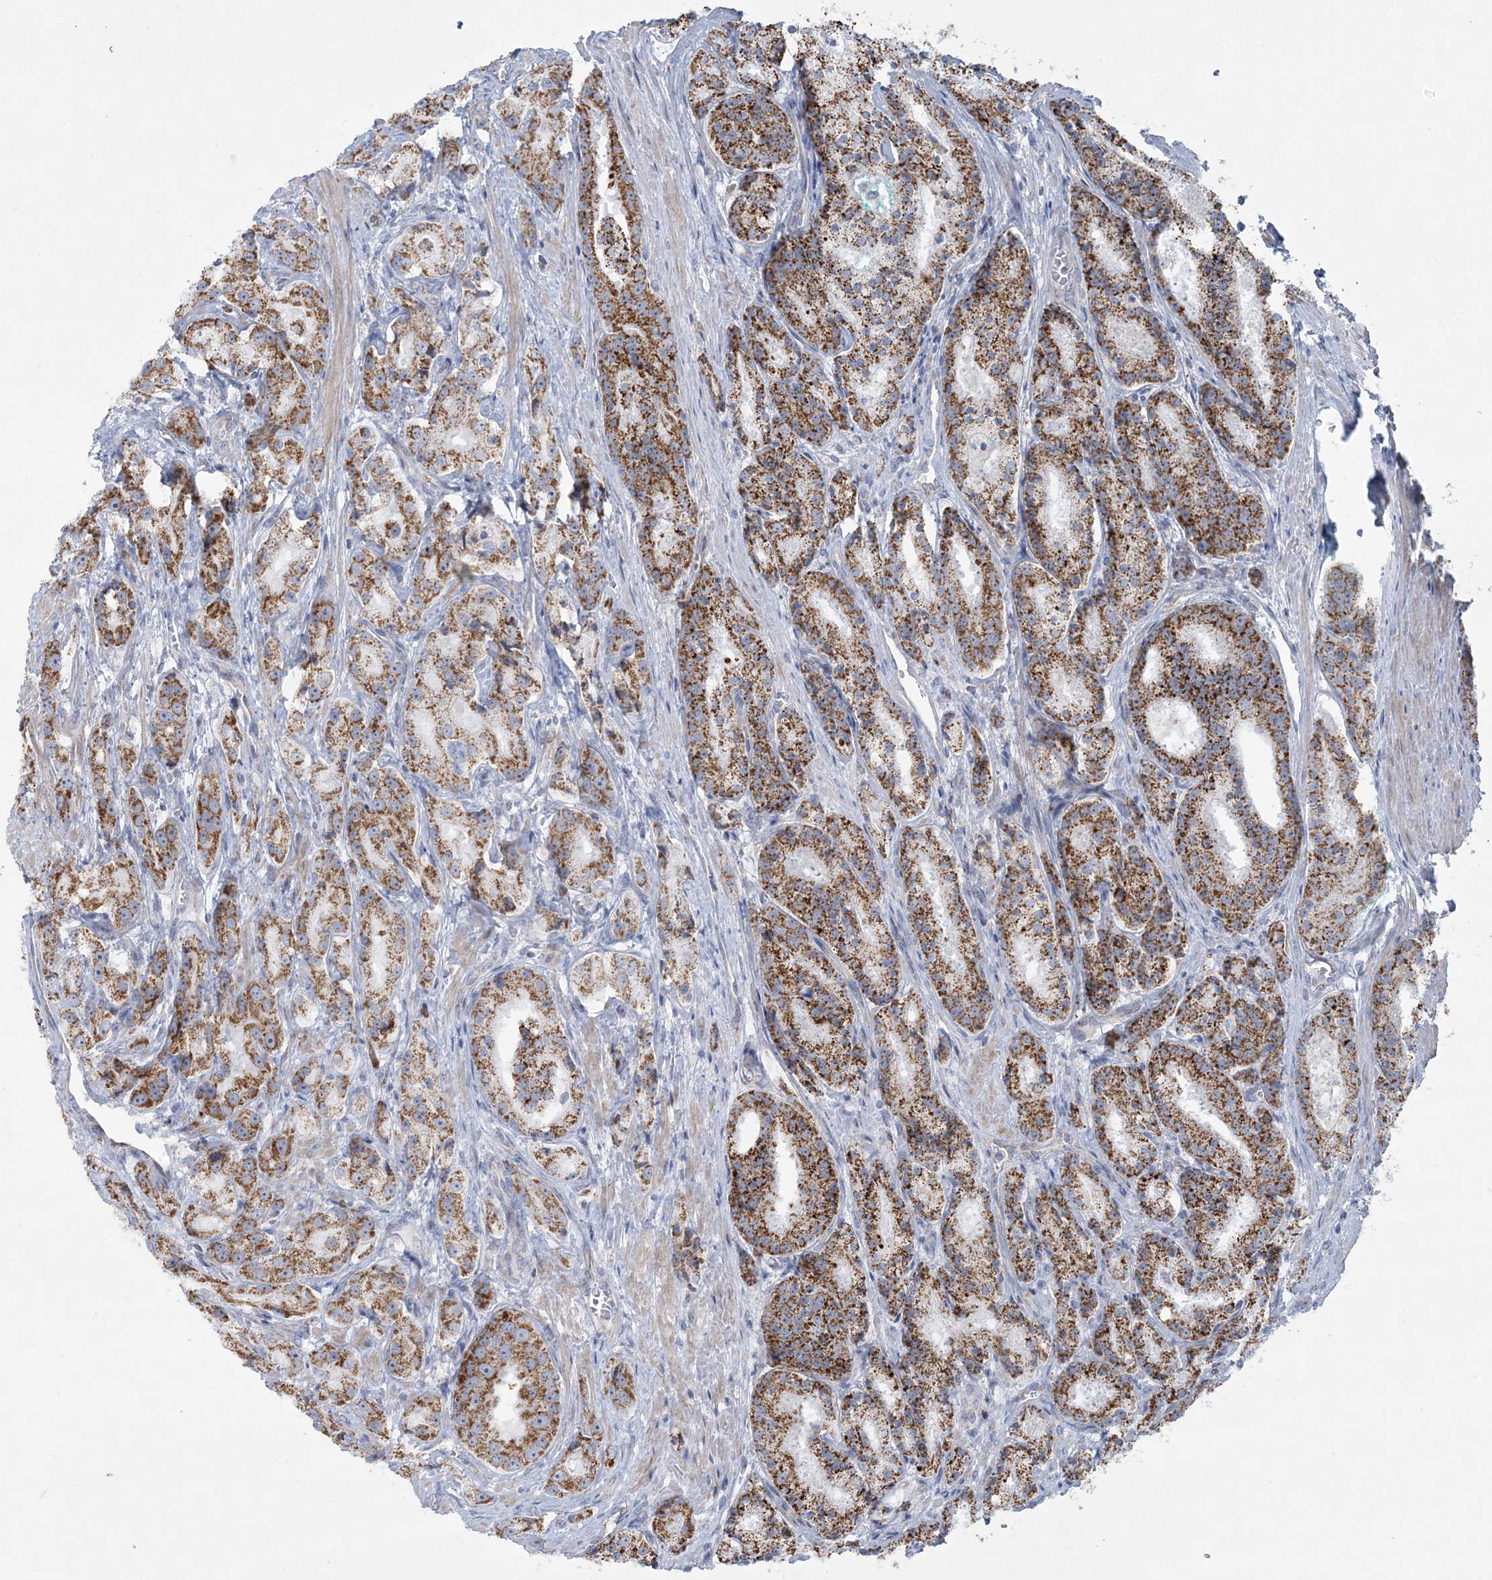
{"staining": {"intensity": "strong", "quantity": ">75%", "location": "cytoplasmic/membranous"}, "tissue": "prostate cancer", "cell_type": "Tumor cells", "image_type": "cancer", "snomed": [{"axis": "morphology", "description": "Adenocarcinoma, High grade"}, {"axis": "topography", "description": "Prostate"}], "caption": "Tumor cells show high levels of strong cytoplasmic/membranous expression in about >75% of cells in prostate cancer. The protein of interest is stained brown, and the nuclei are stained in blue (DAB (3,3'-diaminobenzidine) IHC with brightfield microscopy, high magnification).", "gene": "TBC1D7", "patient": {"sex": "male", "age": 60}}